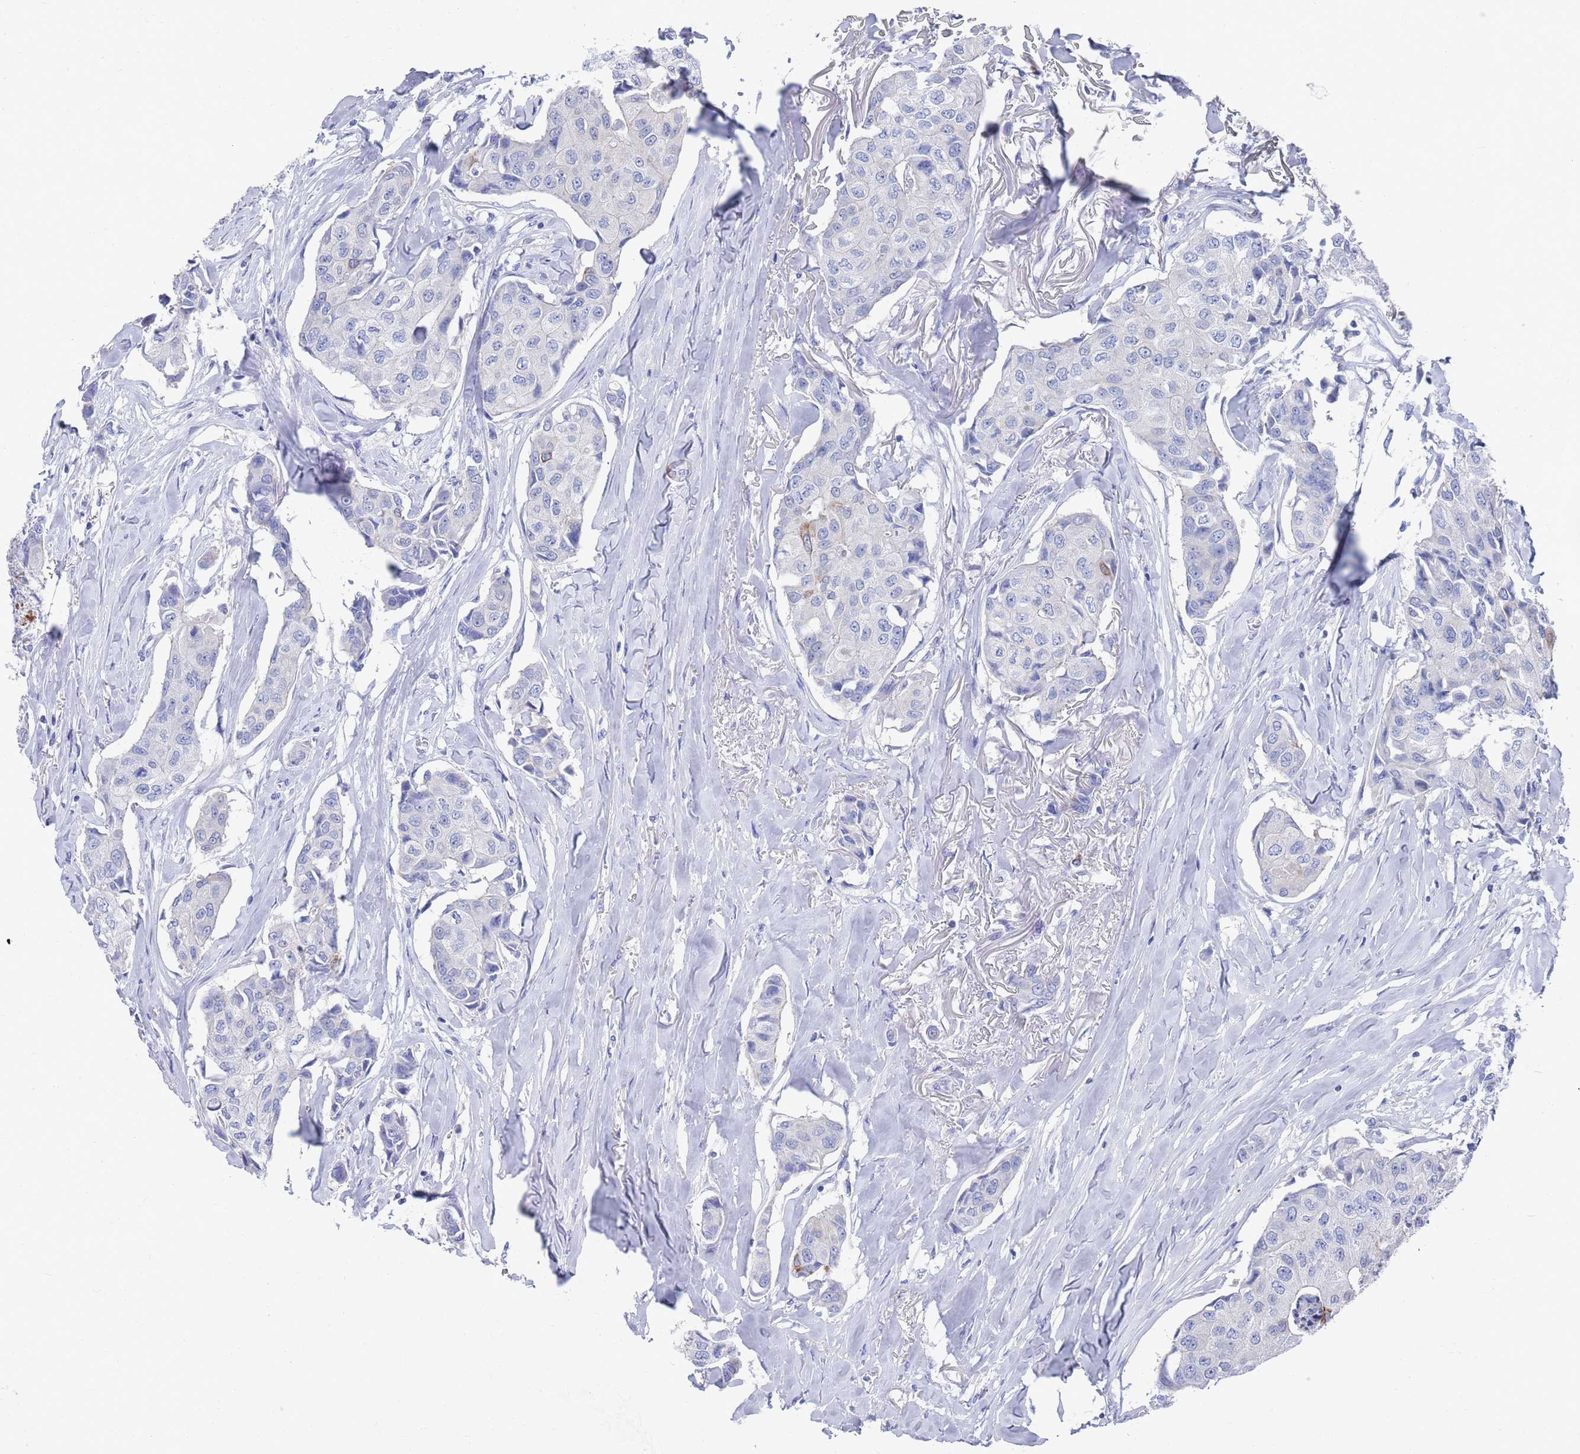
{"staining": {"intensity": "negative", "quantity": "none", "location": "none"}, "tissue": "breast cancer", "cell_type": "Tumor cells", "image_type": "cancer", "snomed": [{"axis": "morphology", "description": "Duct carcinoma"}, {"axis": "topography", "description": "Breast"}], "caption": "IHC image of invasive ductal carcinoma (breast) stained for a protein (brown), which shows no positivity in tumor cells.", "gene": "MTMR2", "patient": {"sex": "female", "age": 80}}